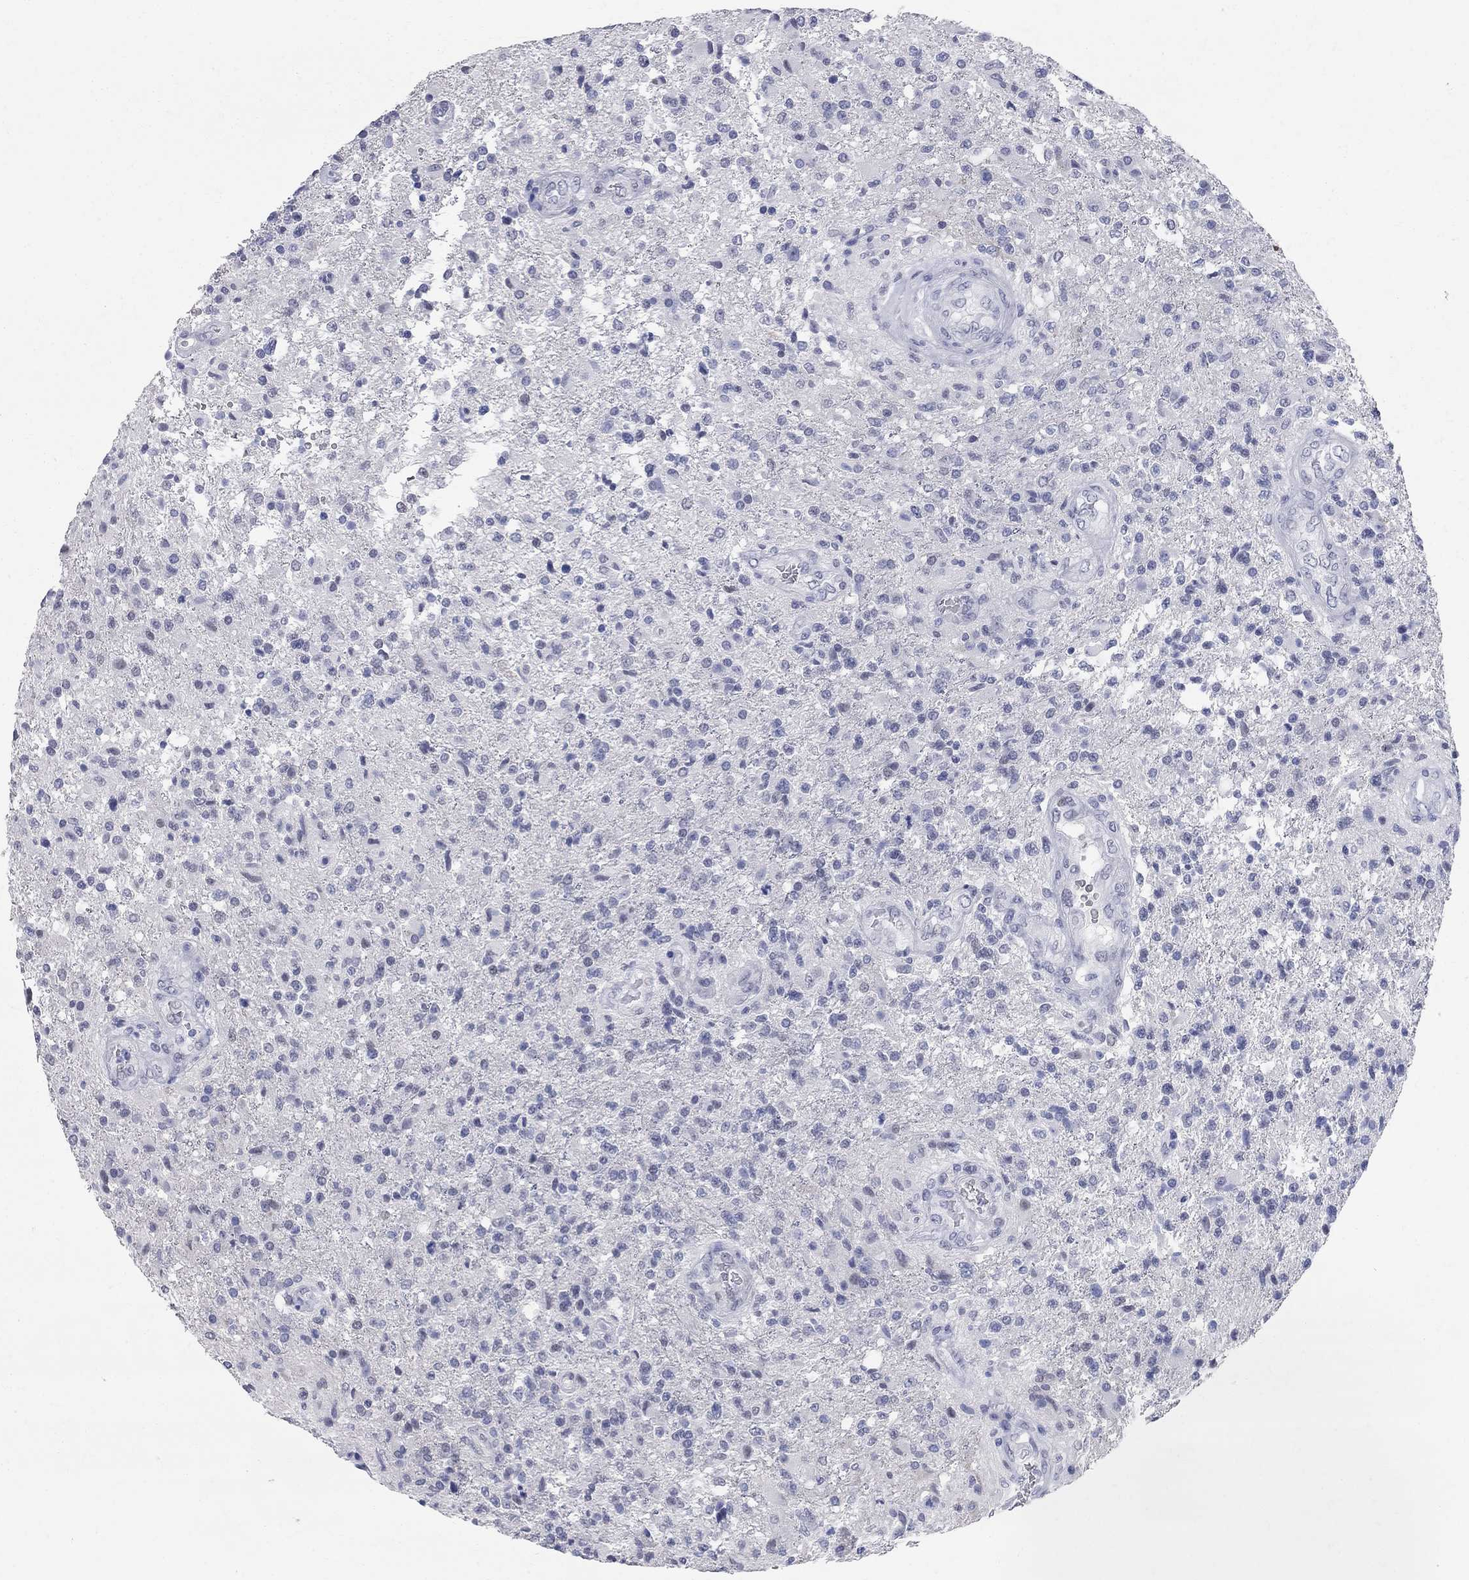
{"staining": {"intensity": "negative", "quantity": "none", "location": "none"}, "tissue": "glioma", "cell_type": "Tumor cells", "image_type": "cancer", "snomed": [{"axis": "morphology", "description": "Glioma, malignant, High grade"}, {"axis": "topography", "description": "Brain"}], "caption": "Glioma was stained to show a protein in brown. There is no significant positivity in tumor cells.", "gene": "BPIFB1", "patient": {"sex": "male", "age": 56}}